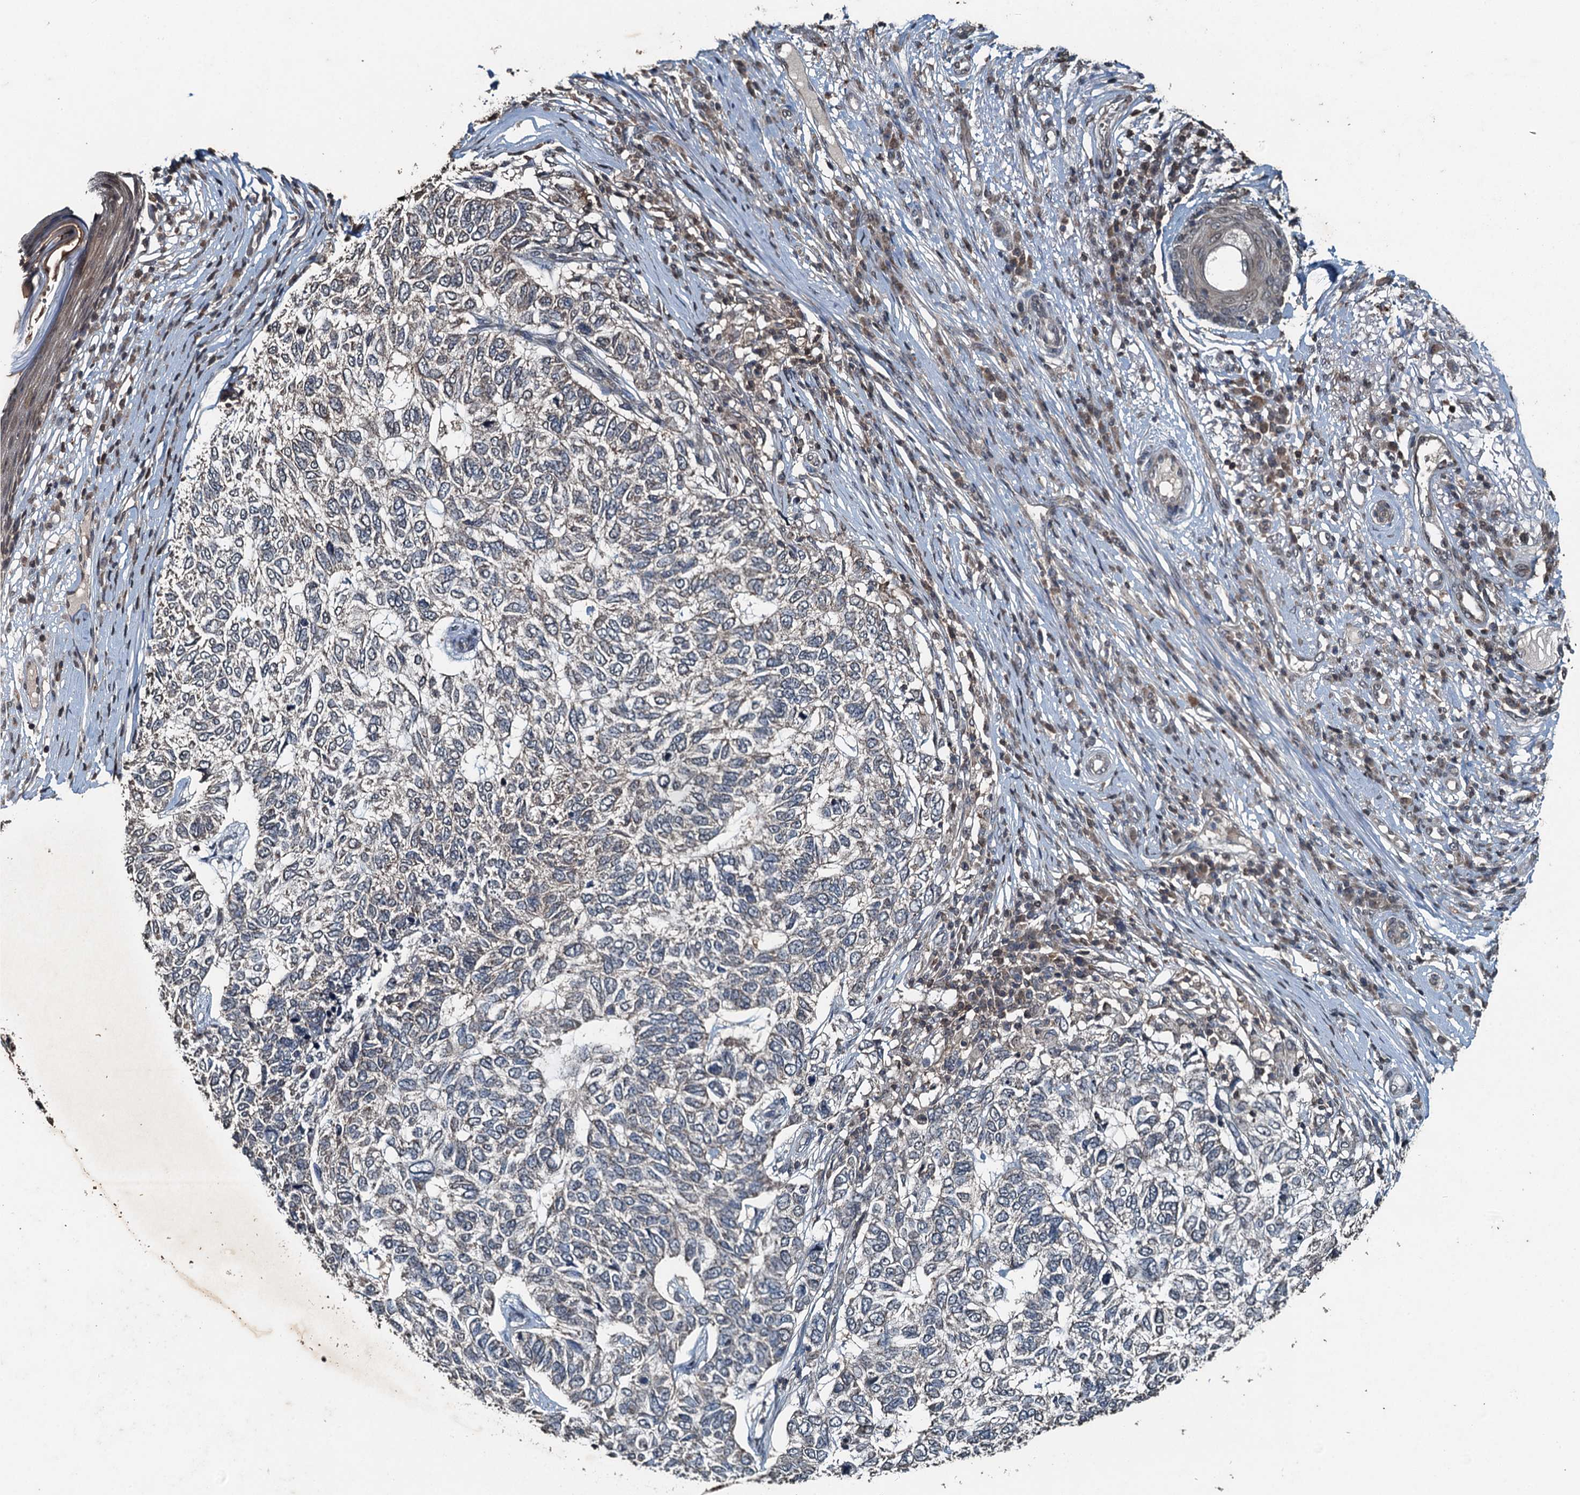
{"staining": {"intensity": "negative", "quantity": "none", "location": "none"}, "tissue": "skin cancer", "cell_type": "Tumor cells", "image_type": "cancer", "snomed": [{"axis": "morphology", "description": "Basal cell carcinoma"}, {"axis": "topography", "description": "Skin"}], "caption": "Human basal cell carcinoma (skin) stained for a protein using immunohistochemistry (IHC) demonstrates no staining in tumor cells.", "gene": "TCTN1", "patient": {"sex": "female", "age": 65}}